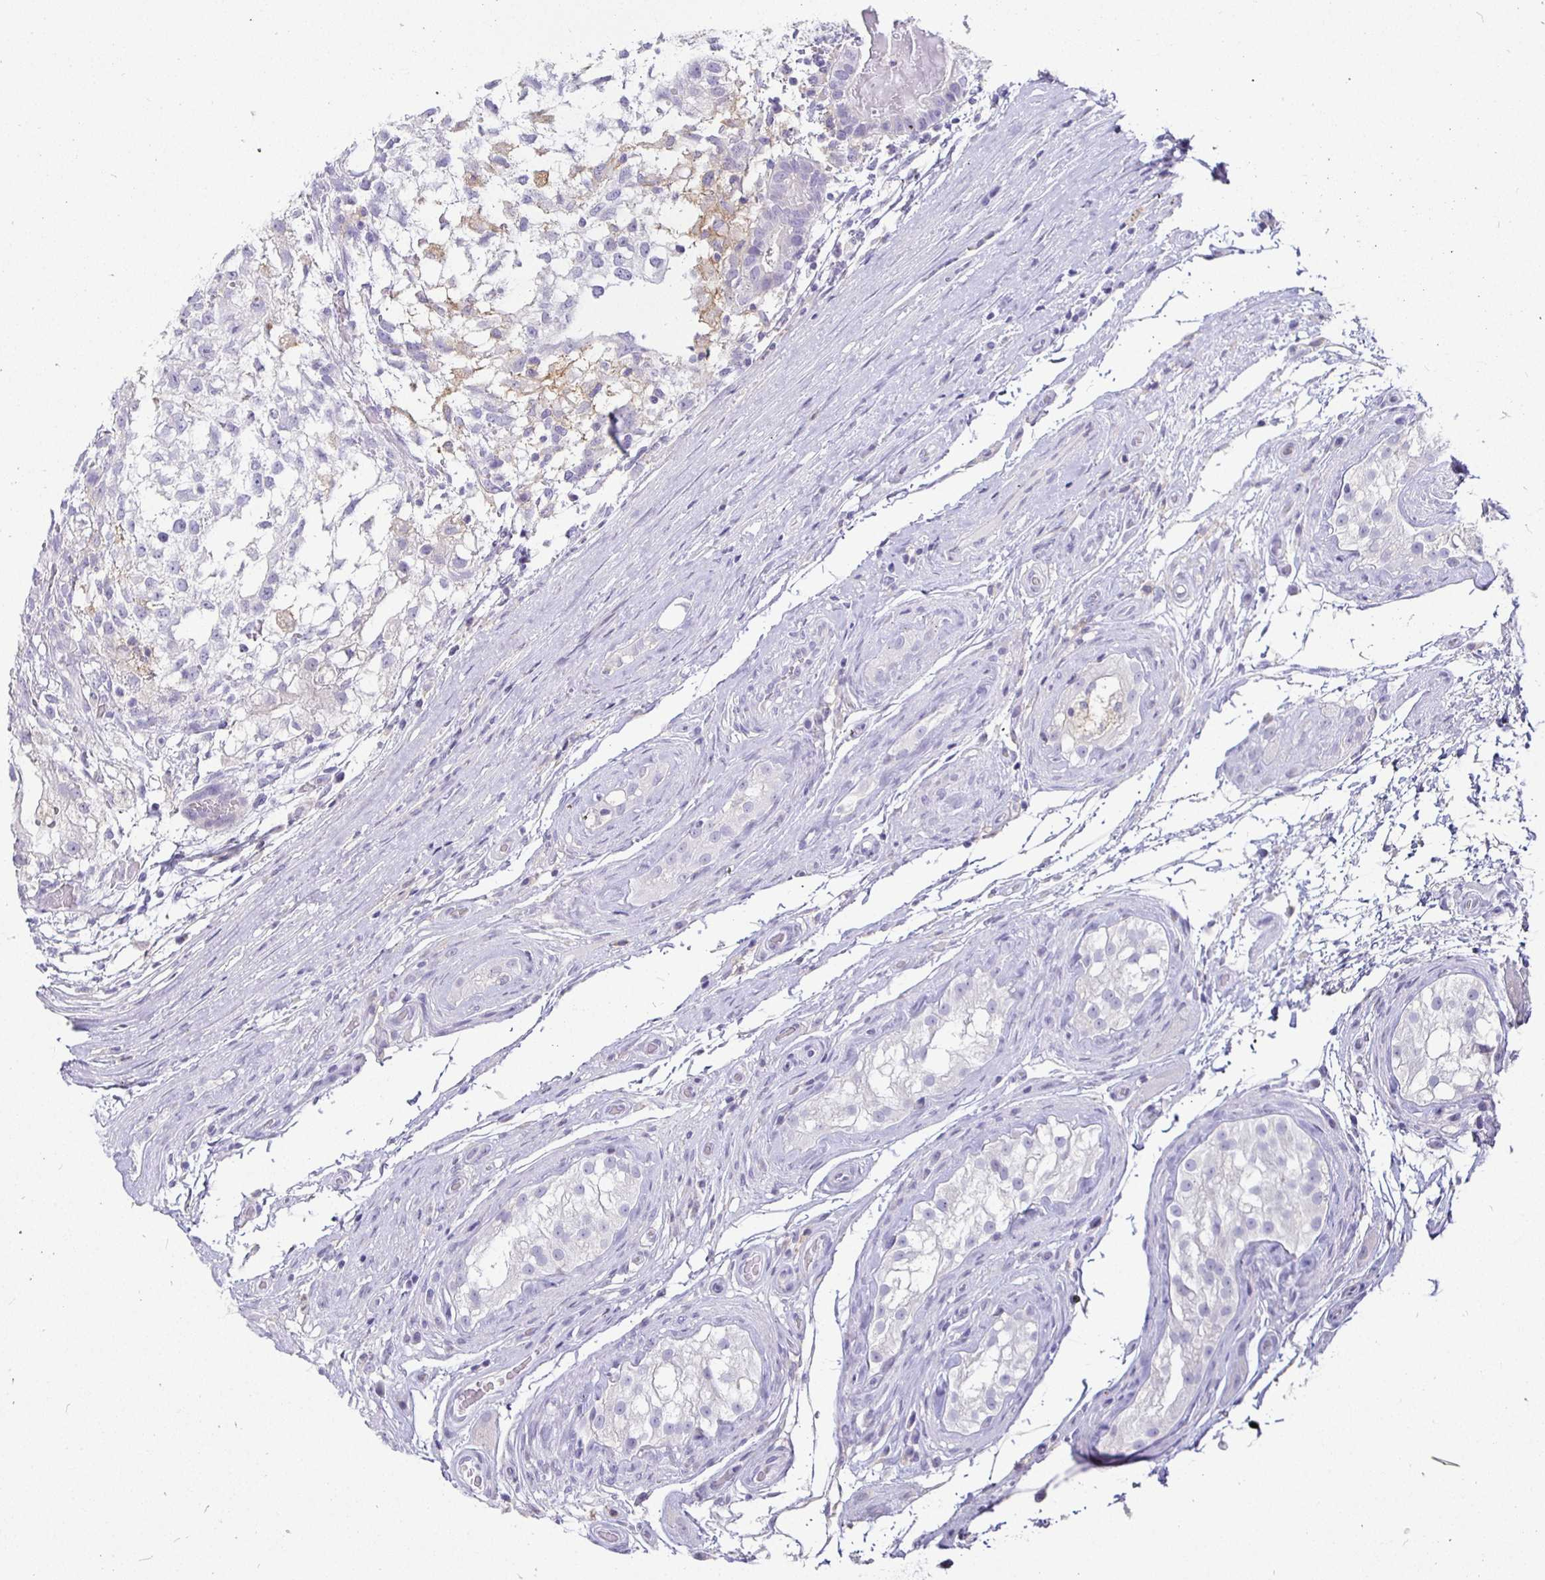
{"staining": {"intensity": "negative", "quantity": "none", "location": "none"}, "tissue": "testis cancer", "cell_type": "Tumor cells", "image_type": "cancer", "snomed": [{"axis": "morphology", "description": "Seminoma, NOS"}, {"axis": "morphology", "description": "Carcinoma, Embryonal, NOS"}, {"axis": "topography", "description": "Testis"}], "caption": "The histopathology image displays no staining of tumor cells in seminoma (testis).", "gene": "SIRPA", "patient": {"sex": "male", "age": 41}}